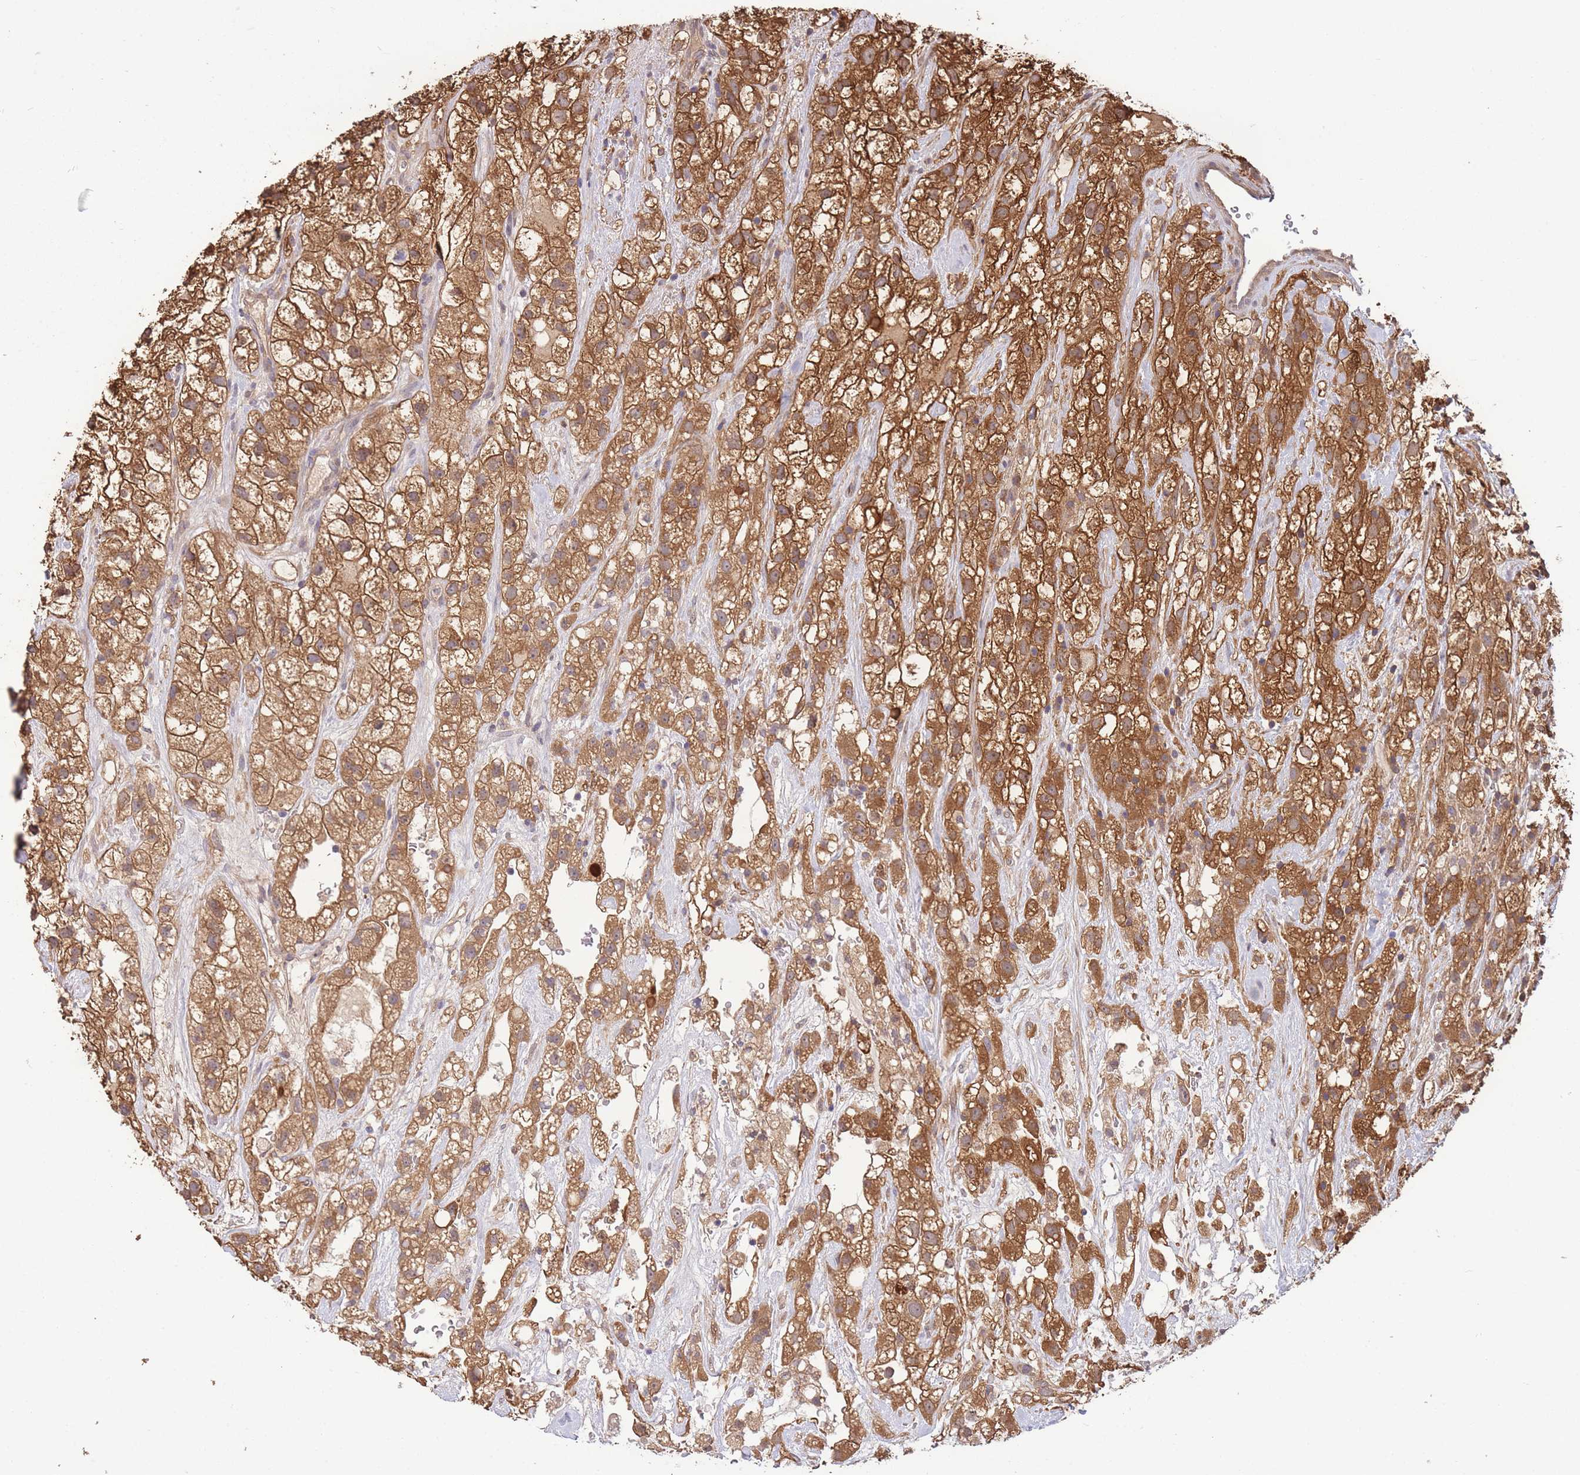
{"staining": {"intensity": "moderate", "quantity": ">75%", "location": "cytoplasmic/membranous"}, "tissue": "renal cancer", "cell_type": "Tumor cells", "image_type": "cancer", "snomed": [{"axis": "morphology", "description": "Adenocarcinoma, NOS"}, {"axis": "topography", "description": "Kidney"}], "caption": "Immunohistochemistry (IHC) (DAB (3,3'-diaminobenzidine)) staining of renal adenocarcinoma demonstrates moderate cytoplasmic/membranous protein positivity in about >75% of tumor cells.", "gene": "ZNF304", "patient": {"sex": "male", "age": 59}}